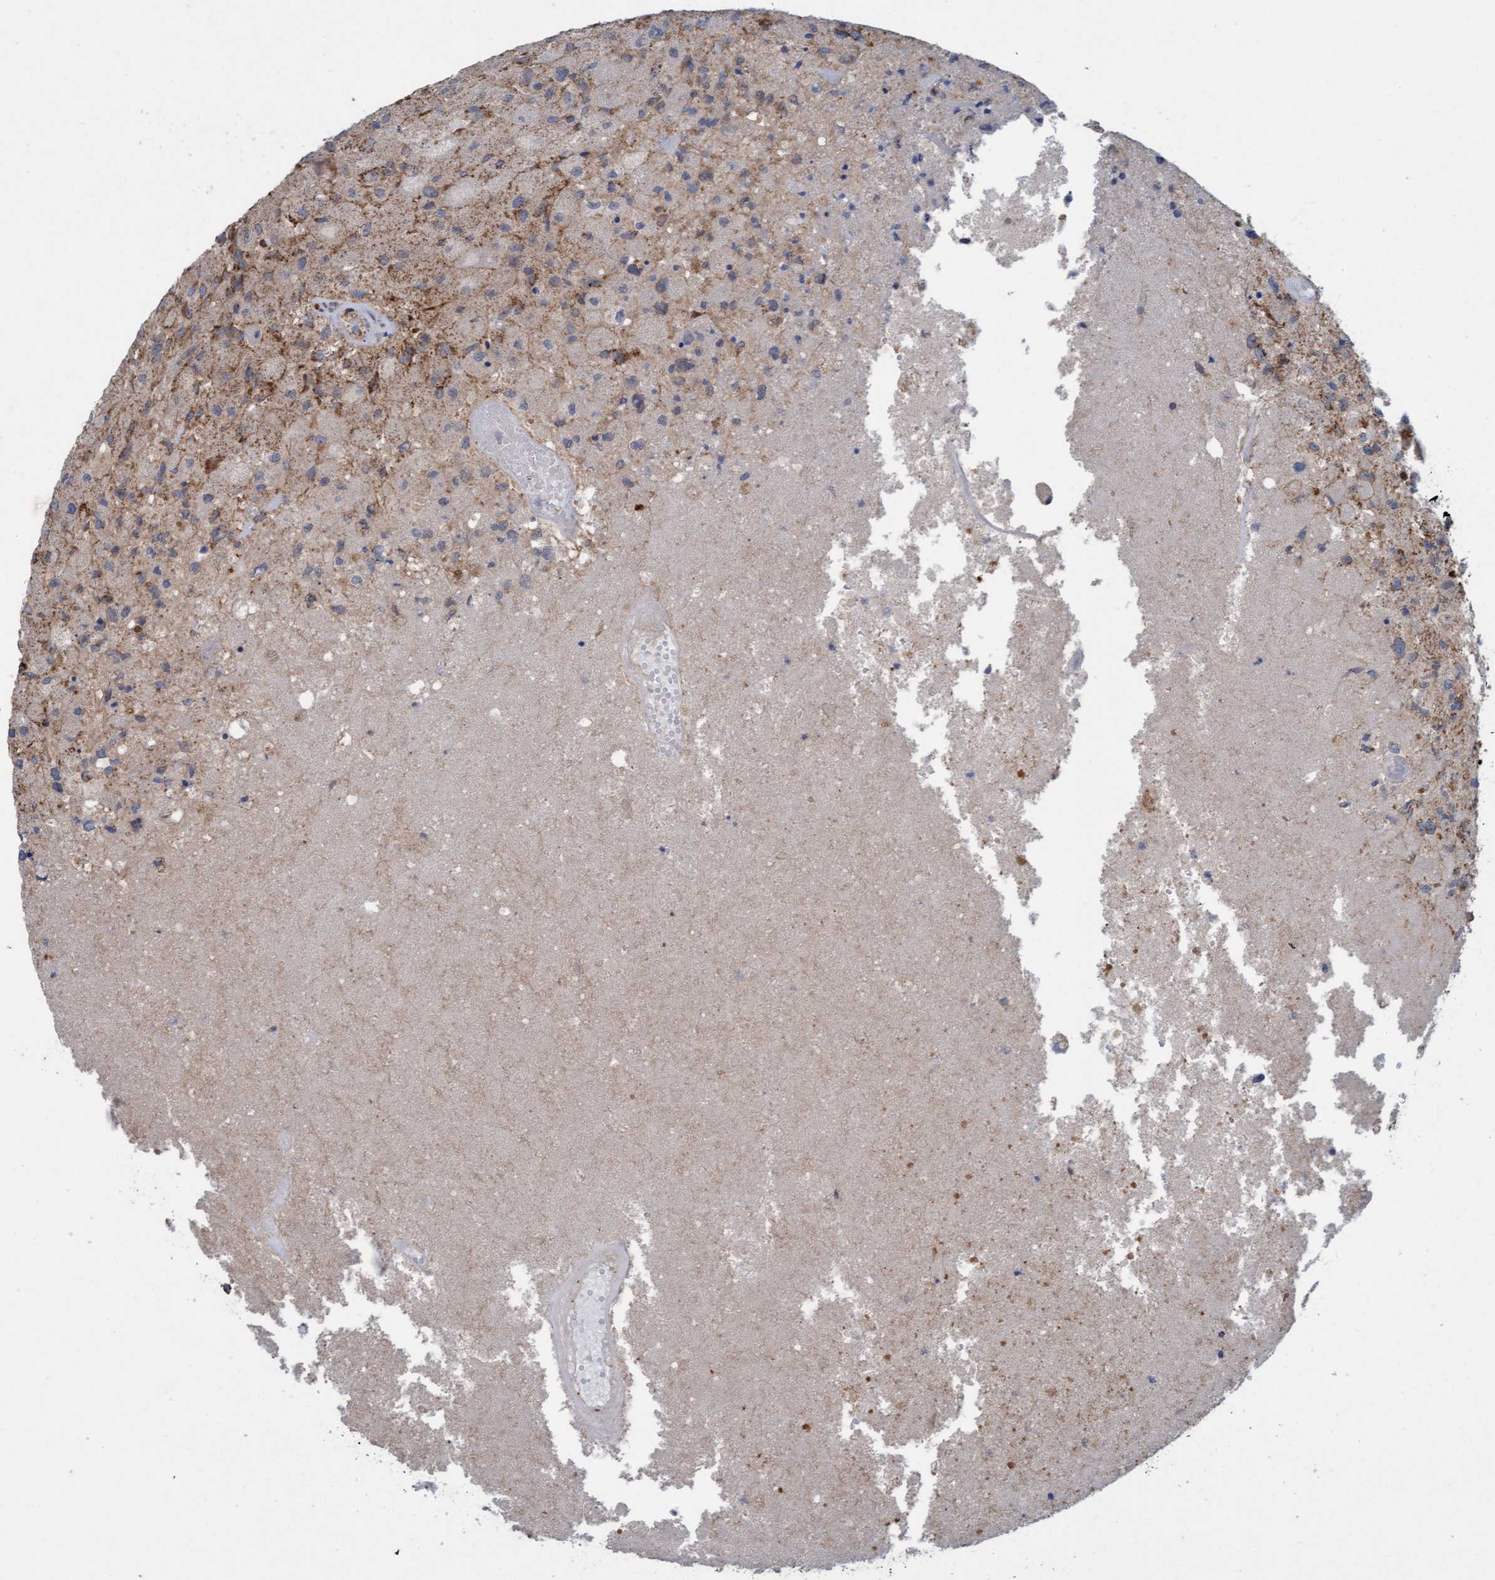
{"staining": {"intensity": "moderate", "quantity": "<25%", "location": "cytoplasmic/membranous"}, "tissue": "glioma", "cell_type": "Tumor cells", "image_type": "cancer", "snomed": [{"axis": "morphology", "description": "Normal tissue, NOS"}, {"axis": "morphology", "description": "Glioma, malignant, High grade"}, {"axis": "topography", "description": "Cerebral cortex"}], "caption": "Immunohistochemistry (IHC) of glioma shows low levels of moderate cytoplasmic/membranous staining in approximately <25% of tumor cells.", "gene": "MRPS23", "patient": {"sex": "male", "age": 77}}